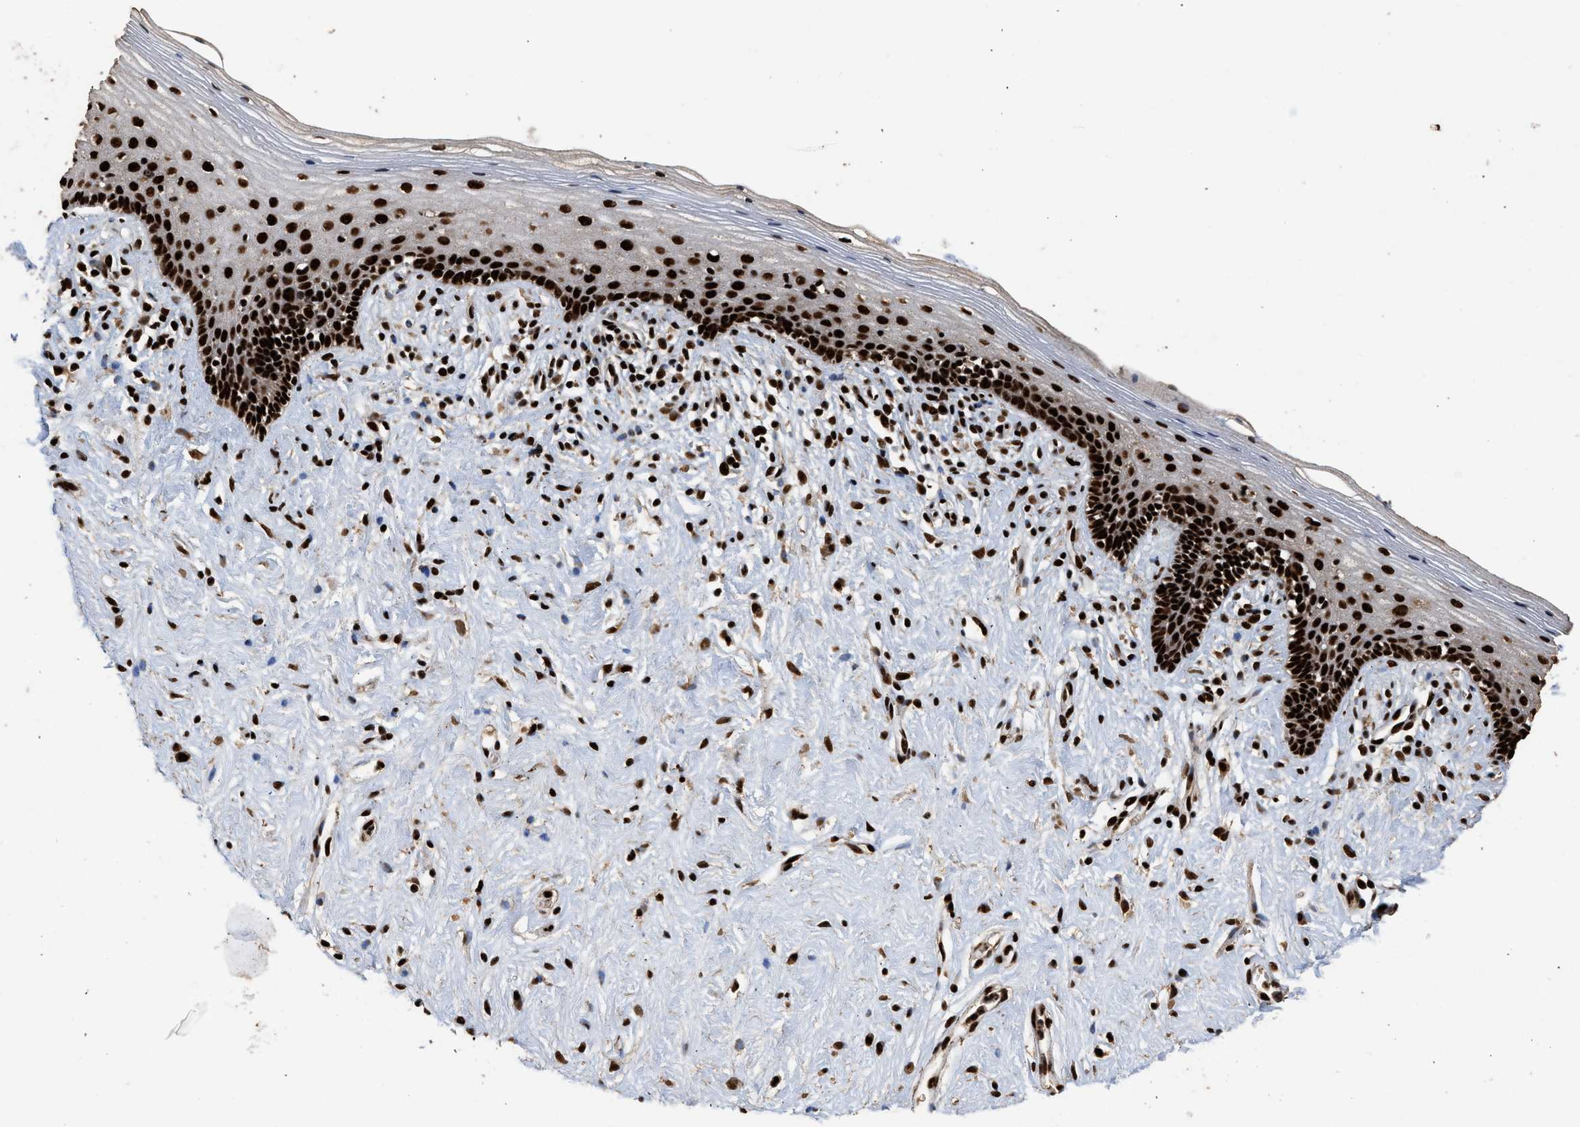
{"staining": {"intensity": "strong", "quantity": ">75%", "location": "nuclear"}, "tissue": "vagina", "cell_type": "Squamous epithelial cells", "image_type": "normal", "snomed": [{"axis": "morphology", "description": "Normal tissue, NOS"}, {"axis": "topography", "description": "Vagina"}], "caption": "Vagina was stained to show a protein in brown. There is high levels of strong nuclear staining in approximately >75% of squamous epithelial cells. (IHC, brightfield microscopy, high magnification).", "gene": "PPP4R3B", "patient": {"sex": "female", "age": 44}}